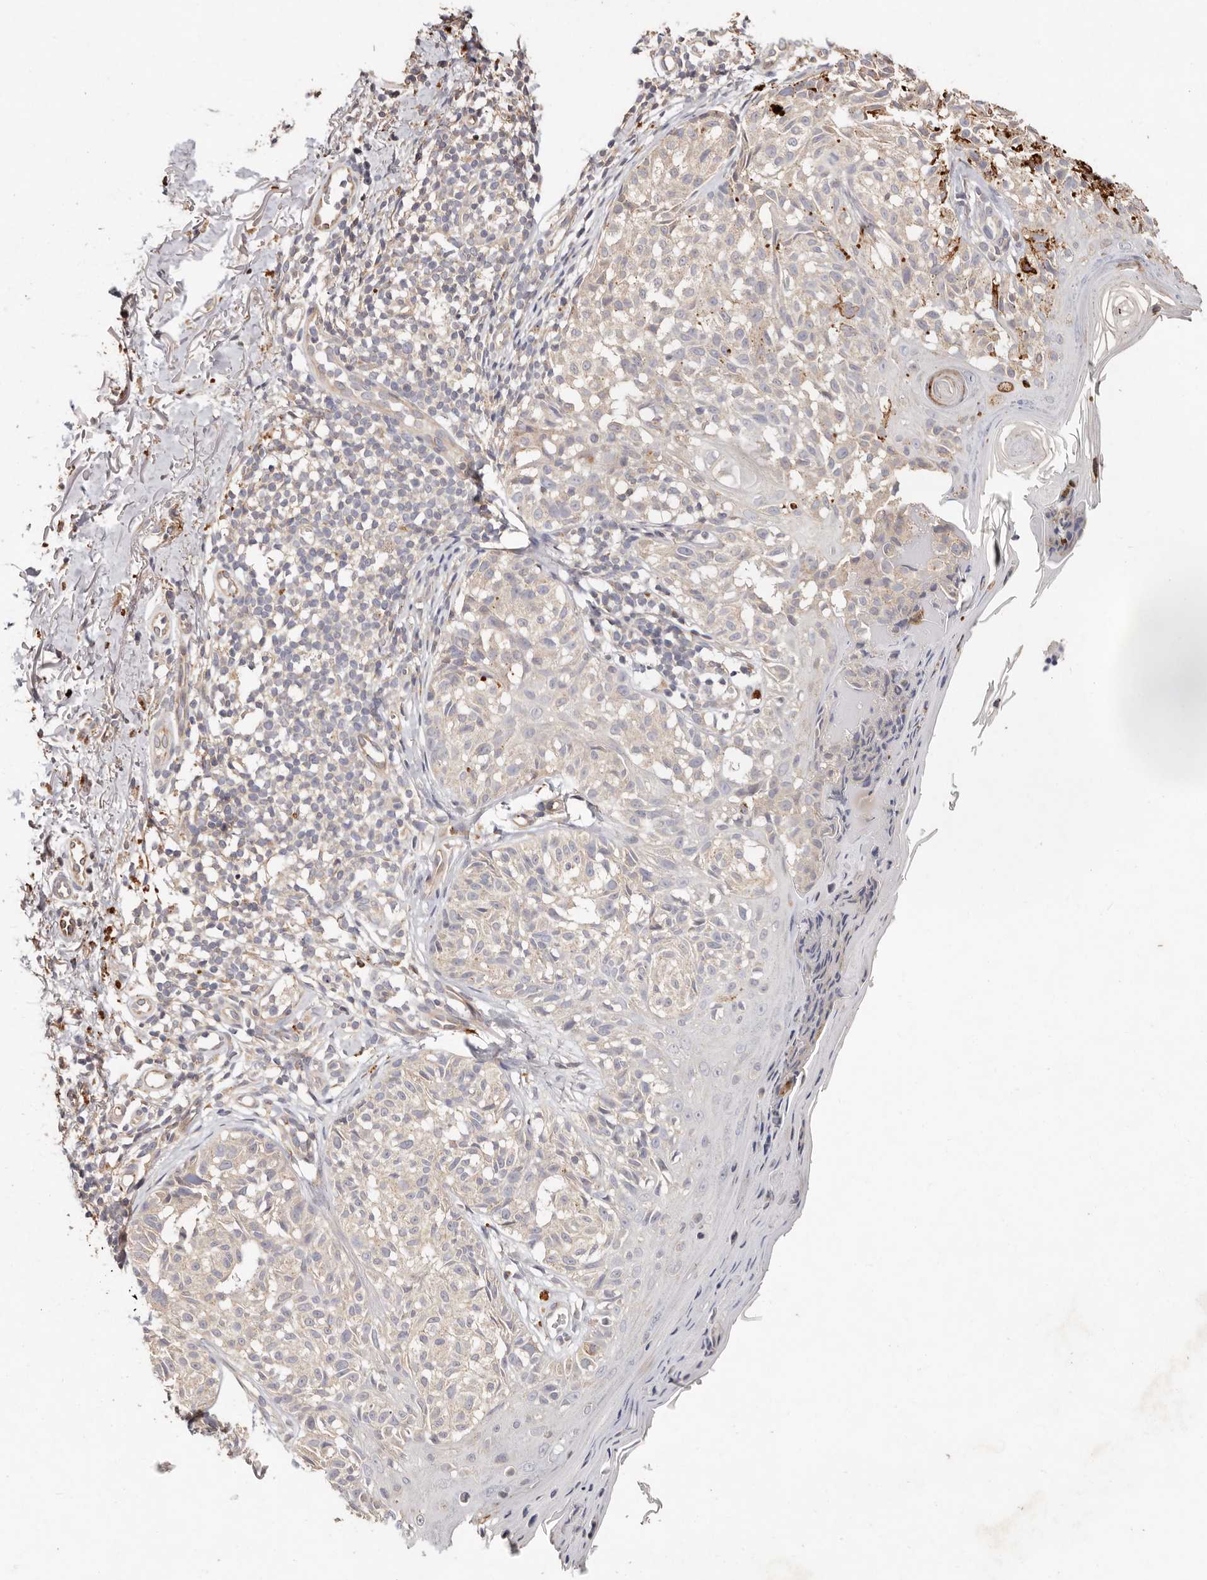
{"staining": {"intensity": "negative", "quantity": "none", "location": "none"}, "tissue": "melanoma", "cell_type": "Tumor cells", "image_type": "cancer", "snomed": [{"axis": "morphology", "description": "Malignant melanoma, NOS"}, {"axis": "topography", "description": "Skin"}], "caption": "Image shows no significant protein expression in tumor cells of malignant melanoma.", "gene": "THBS3", "patient": {"sex": "female", "age": 50}}